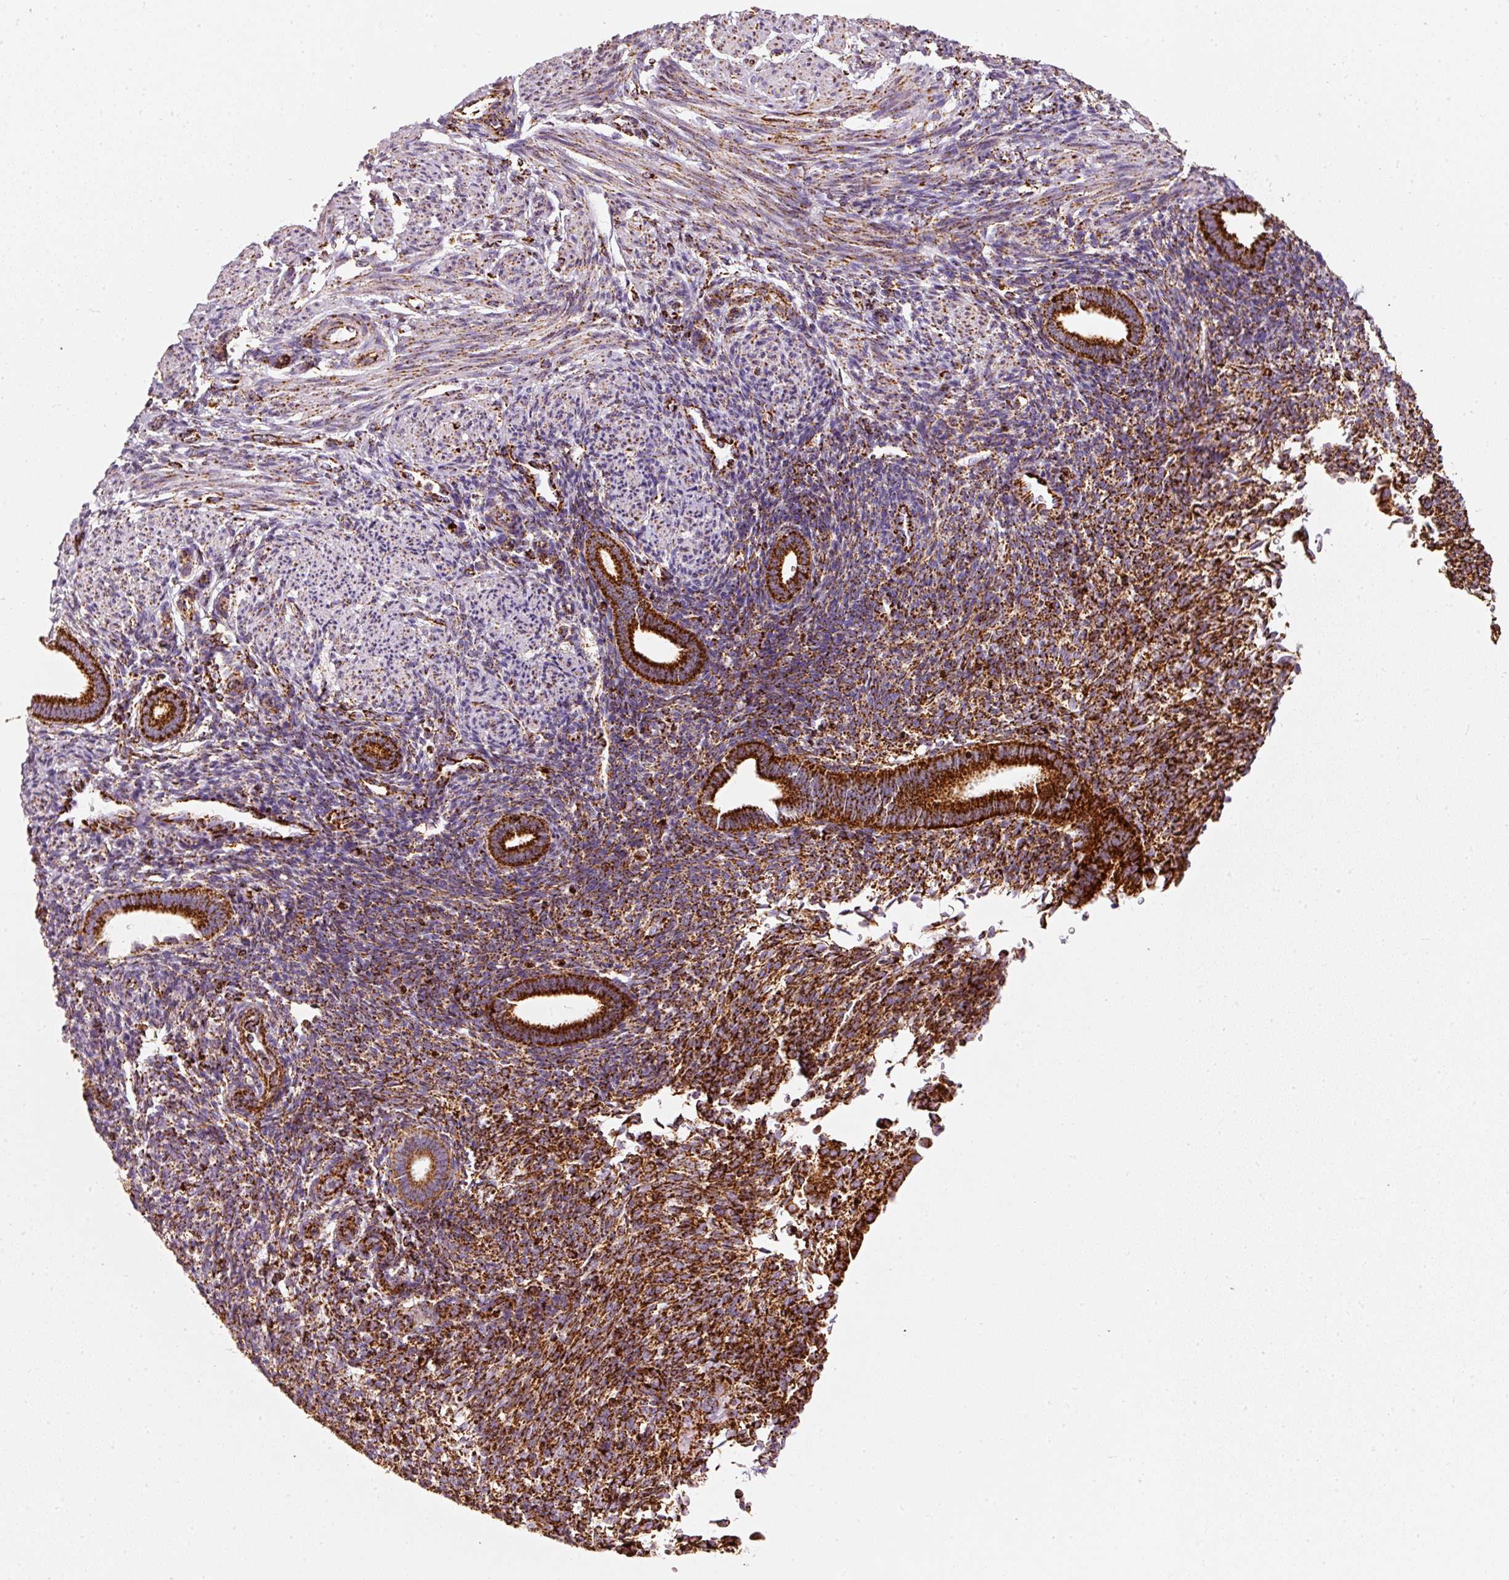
{"staining": {"intensity": "strong", "quantity": ">75%", "location": "cytoplasmic/membranous"}, "tissue": "endometrium", "cell_type": "Cells in endometrial stroma", "image_type": "normal", "snomed": [{"axis": "morphology", "description": "Normal tissue, NOS"}, {"axis": "topography", "description": "Endometrium"}], "caption": "DAB immunohistochemical staining of benign endometrium displays strong cytoplasmic/membranous protein staining in about >75% of cells in endometrial stroma. The protein is shown in brown color, while the nuclei are stained blue.", "gene": "MT", "patient": {"sex": "female", "age": 32}}